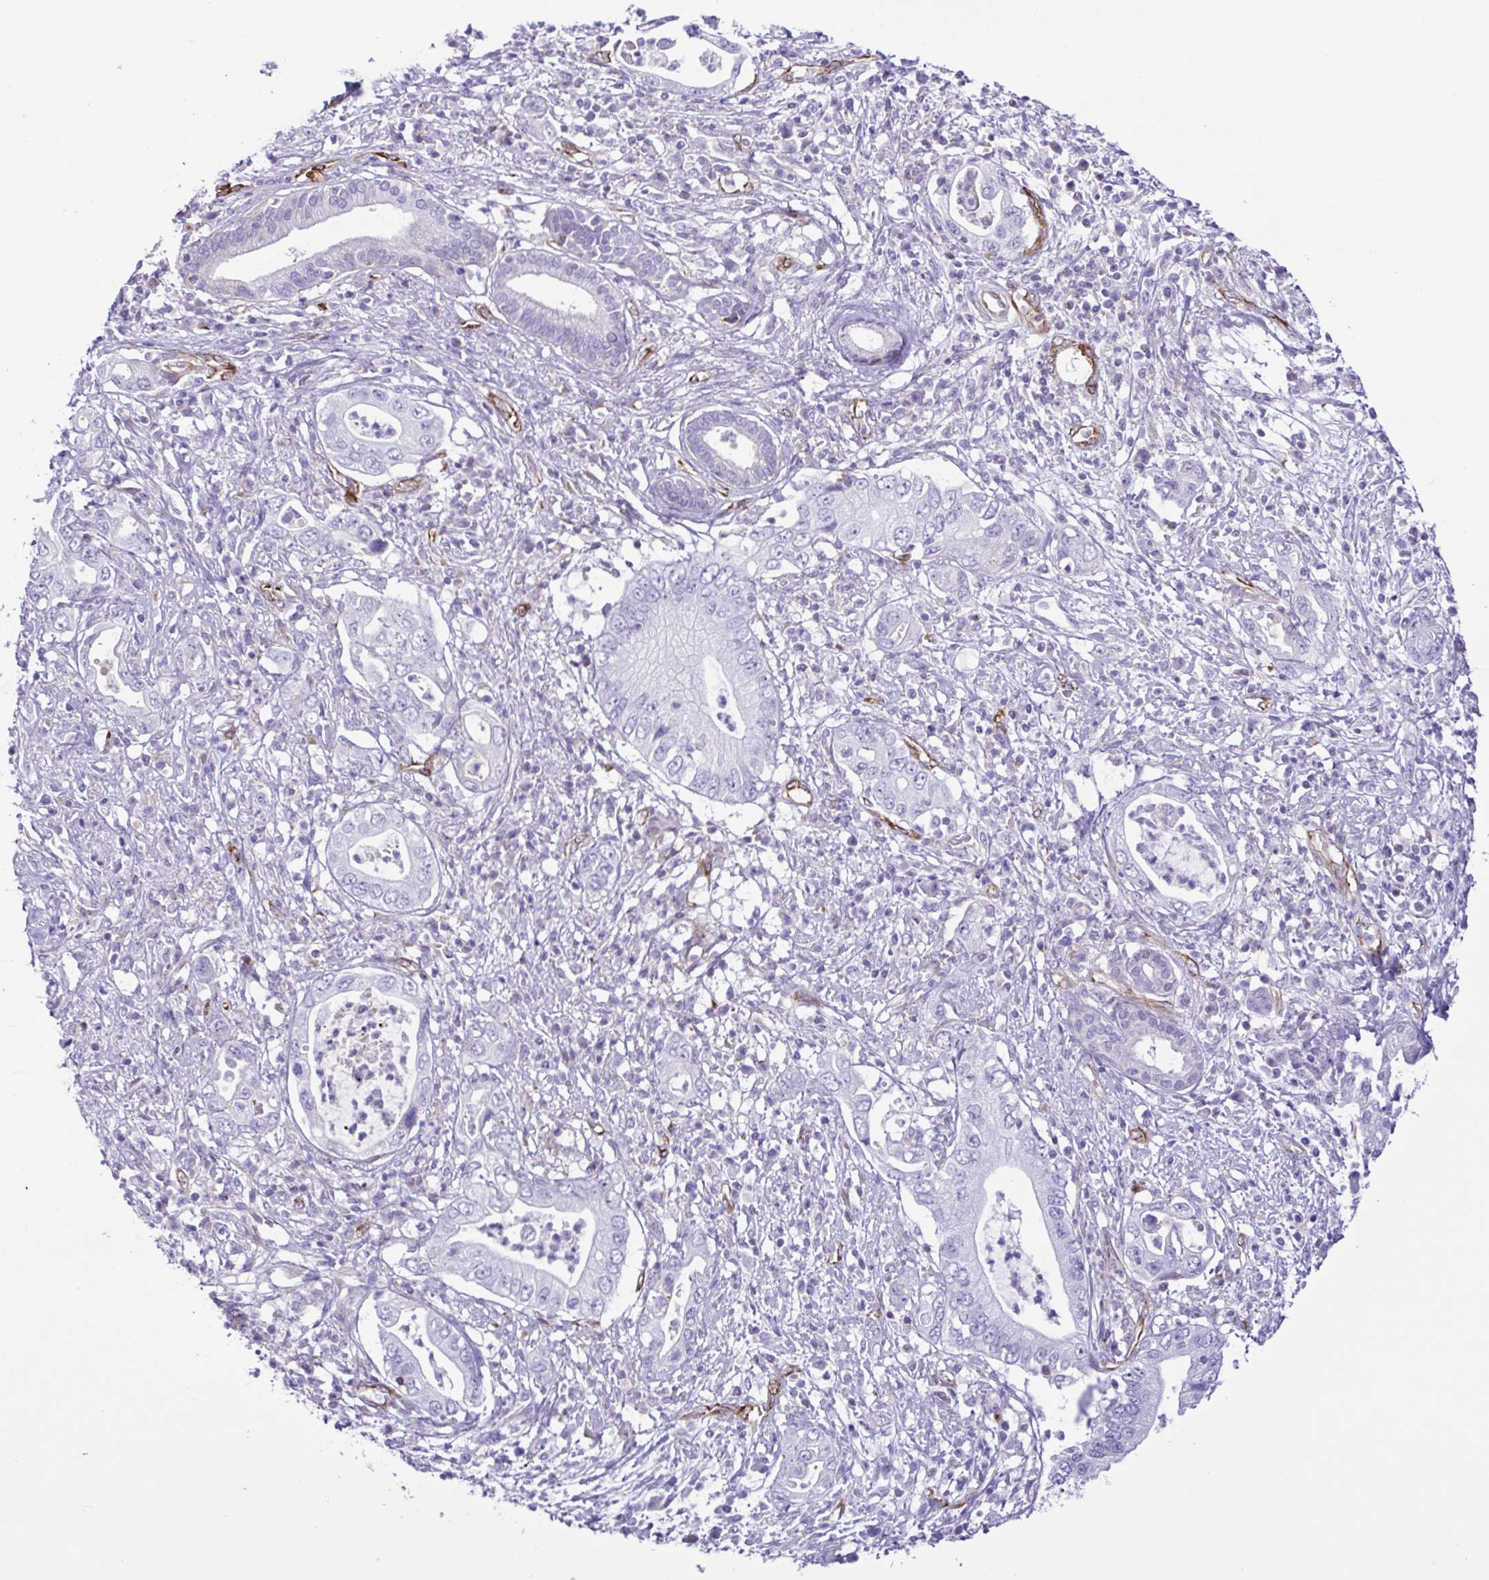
{"staining": {"intensity": "negative", "quantity": "none", "location": "none"}, "tissue": "pancreatic cancer", "cell_type": "Tumor cells", "image_type": "cancer", "snomed": [{"axis": "morphology", "description": "Adenocarcinoma, NOS"}, {"axis": "topography", "description": "Pancreas"}], "caption": "Histopathology image shows no protein staining in tumor cells of pancreatic cancer (adenocarcinoma) tissue.", "gene": "FLT1", "patient": {"sex": "female", "age": 72}}